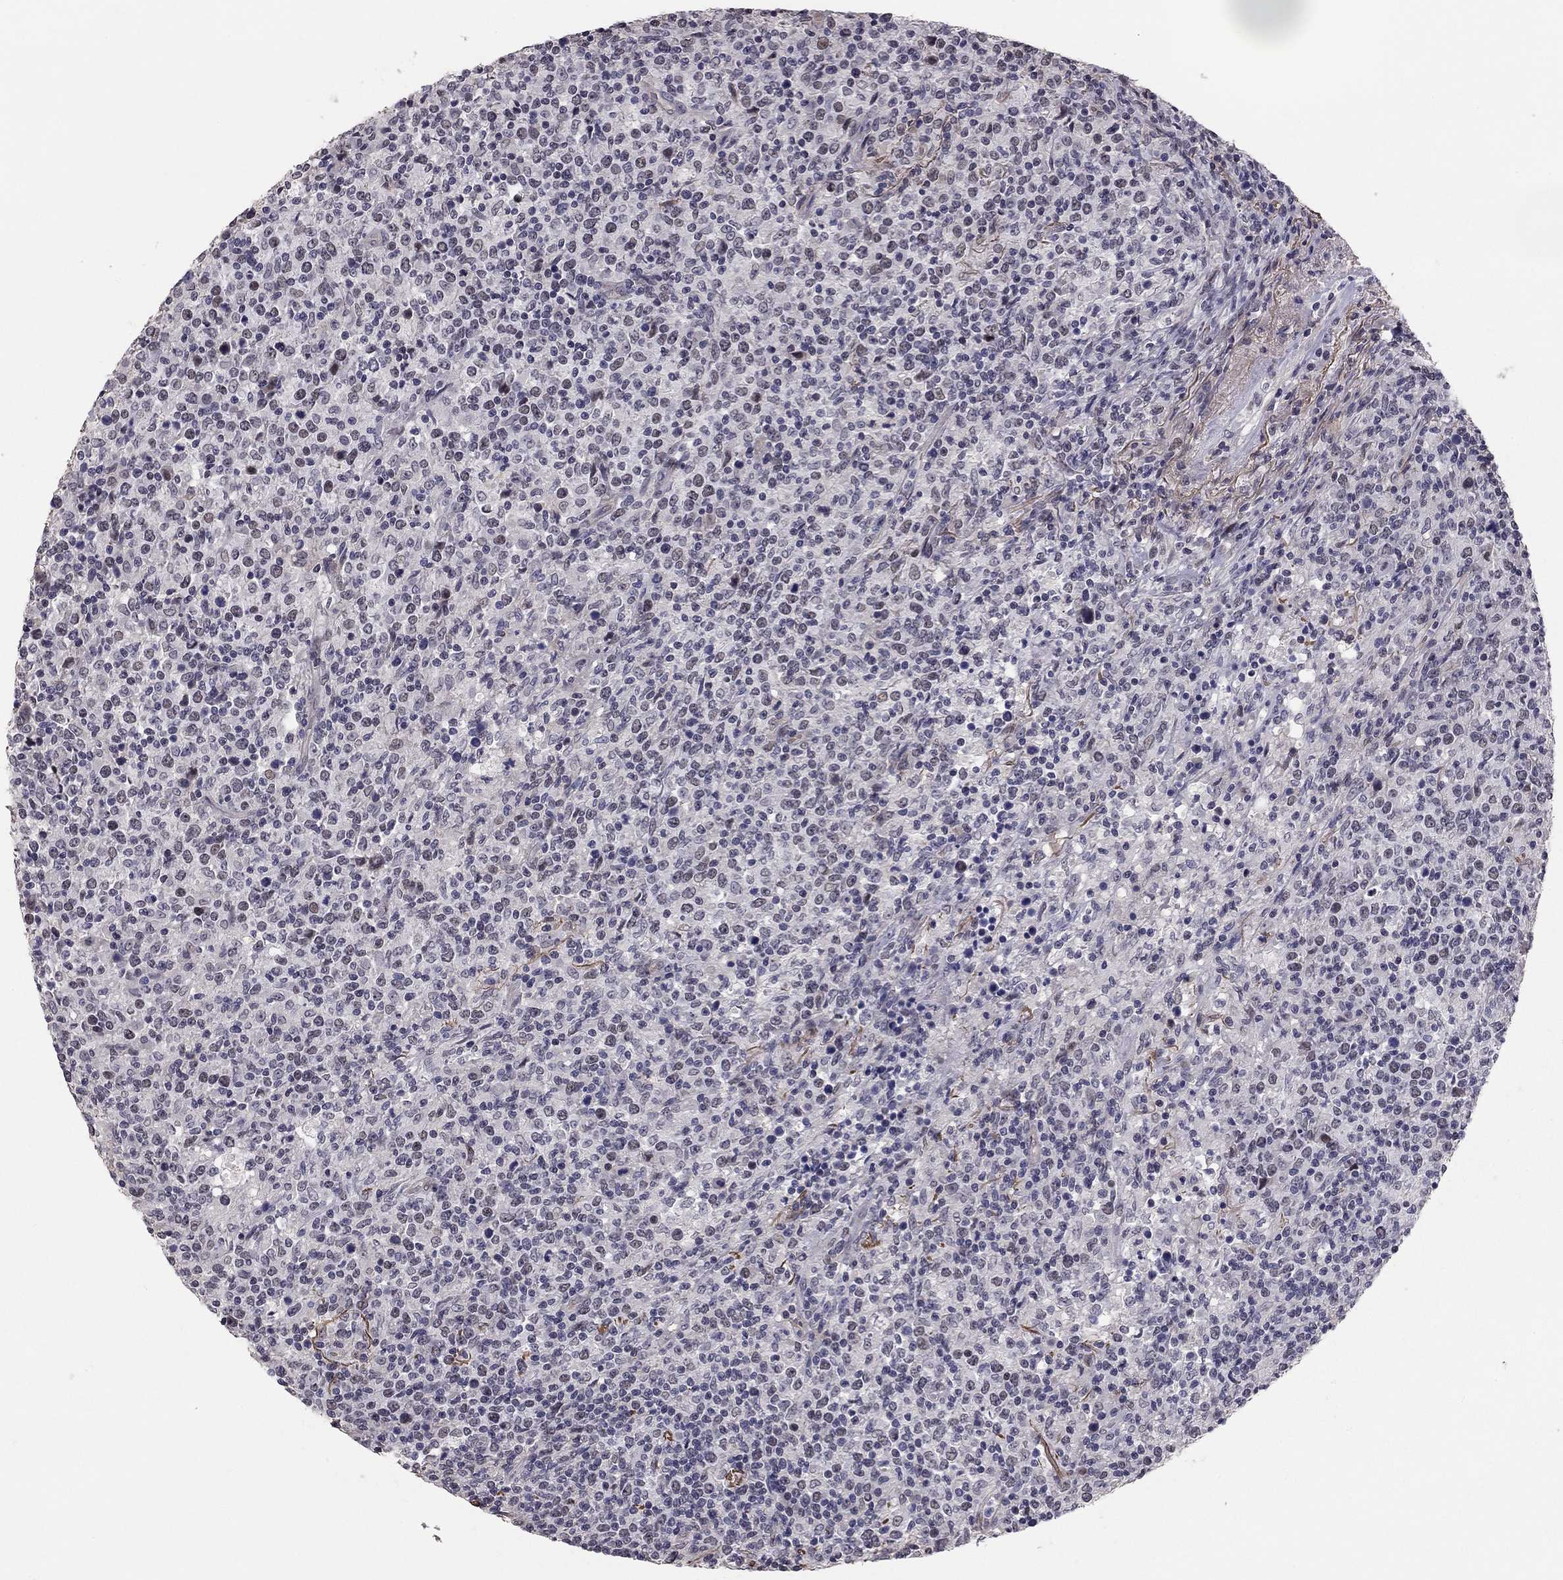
{"staining": {"intensity": "negative", "quantity": "none", "location": "none"}, "tissue": "lymphoma", "cell_type": "Tumor cells", "image_type": "cancer", "snomed": [{"axis": "morphology", "description": "Malignant lymphoma, non-Hodgkin's type, High grade"}, {"axis": "topography", "description": "Lung"}], "caption": "This is an IHC photomicrograph of lymphoma. There is no expression in tumor cells.", "gene": "GJB4", "patient": {"sex": "male", "age": 79}}